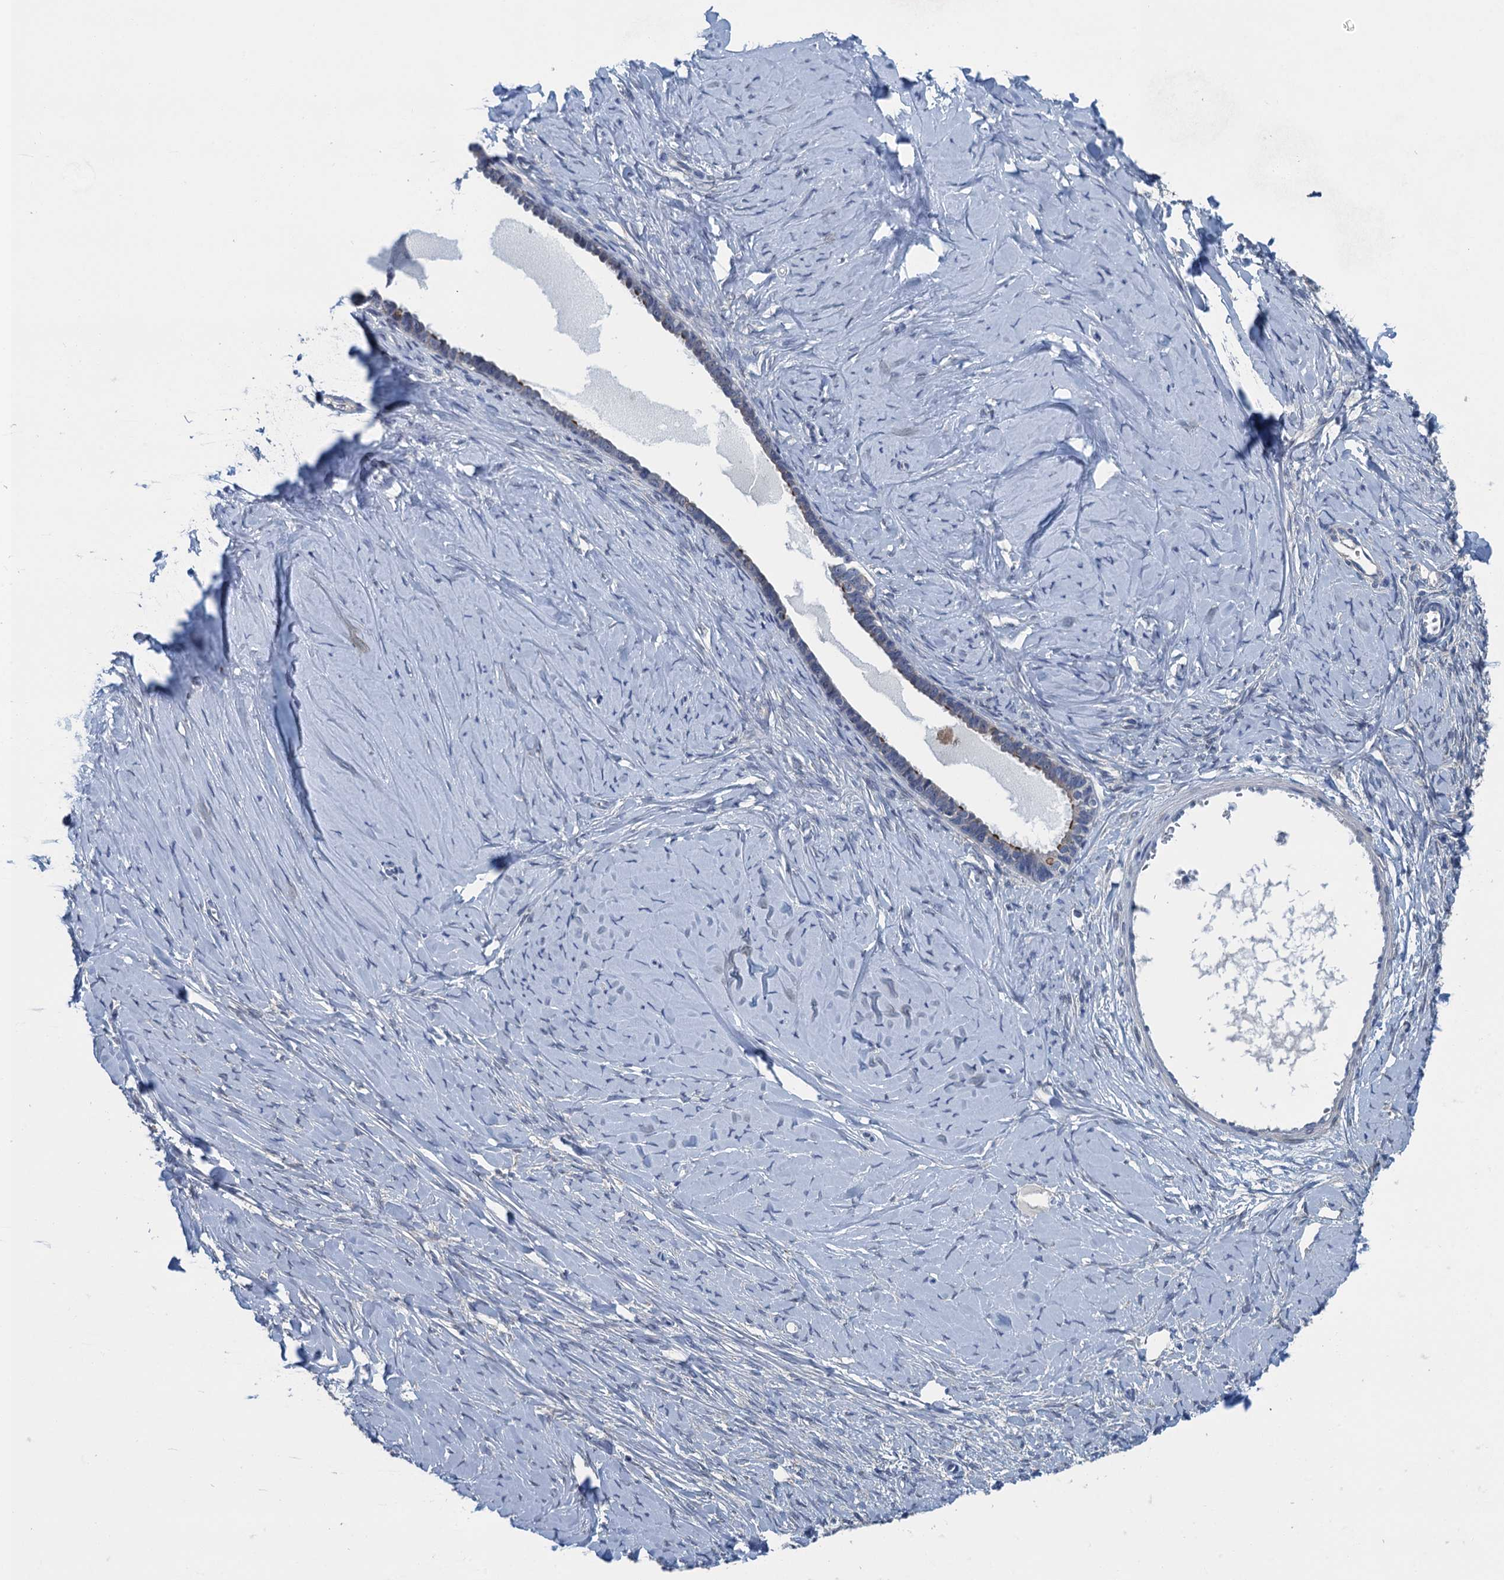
{"staining": {"intensity": "moderate", "quantity": "<25%", "location": "cytoplasmic/membranous"}, "tissue": "ovarian cancer", "cell_type": "Tumor cells", "image_type": "cancer", "snomed": [{"axis": "morphology", "description": "Cystadenocarcinoma, serous, NOS"}, {"axis": "topography", "description": "Ovary"}], "caption": "A photomicrograph showing moderate cytoplasmic/membranous positivity in about <25% of tumor cells in ovarian cancer (serous cystadenocarcinoma), as visualized by brown immunohistochemical staining.", "gene": "CTU2", "patient": {"sex": "female", "age": 79}}